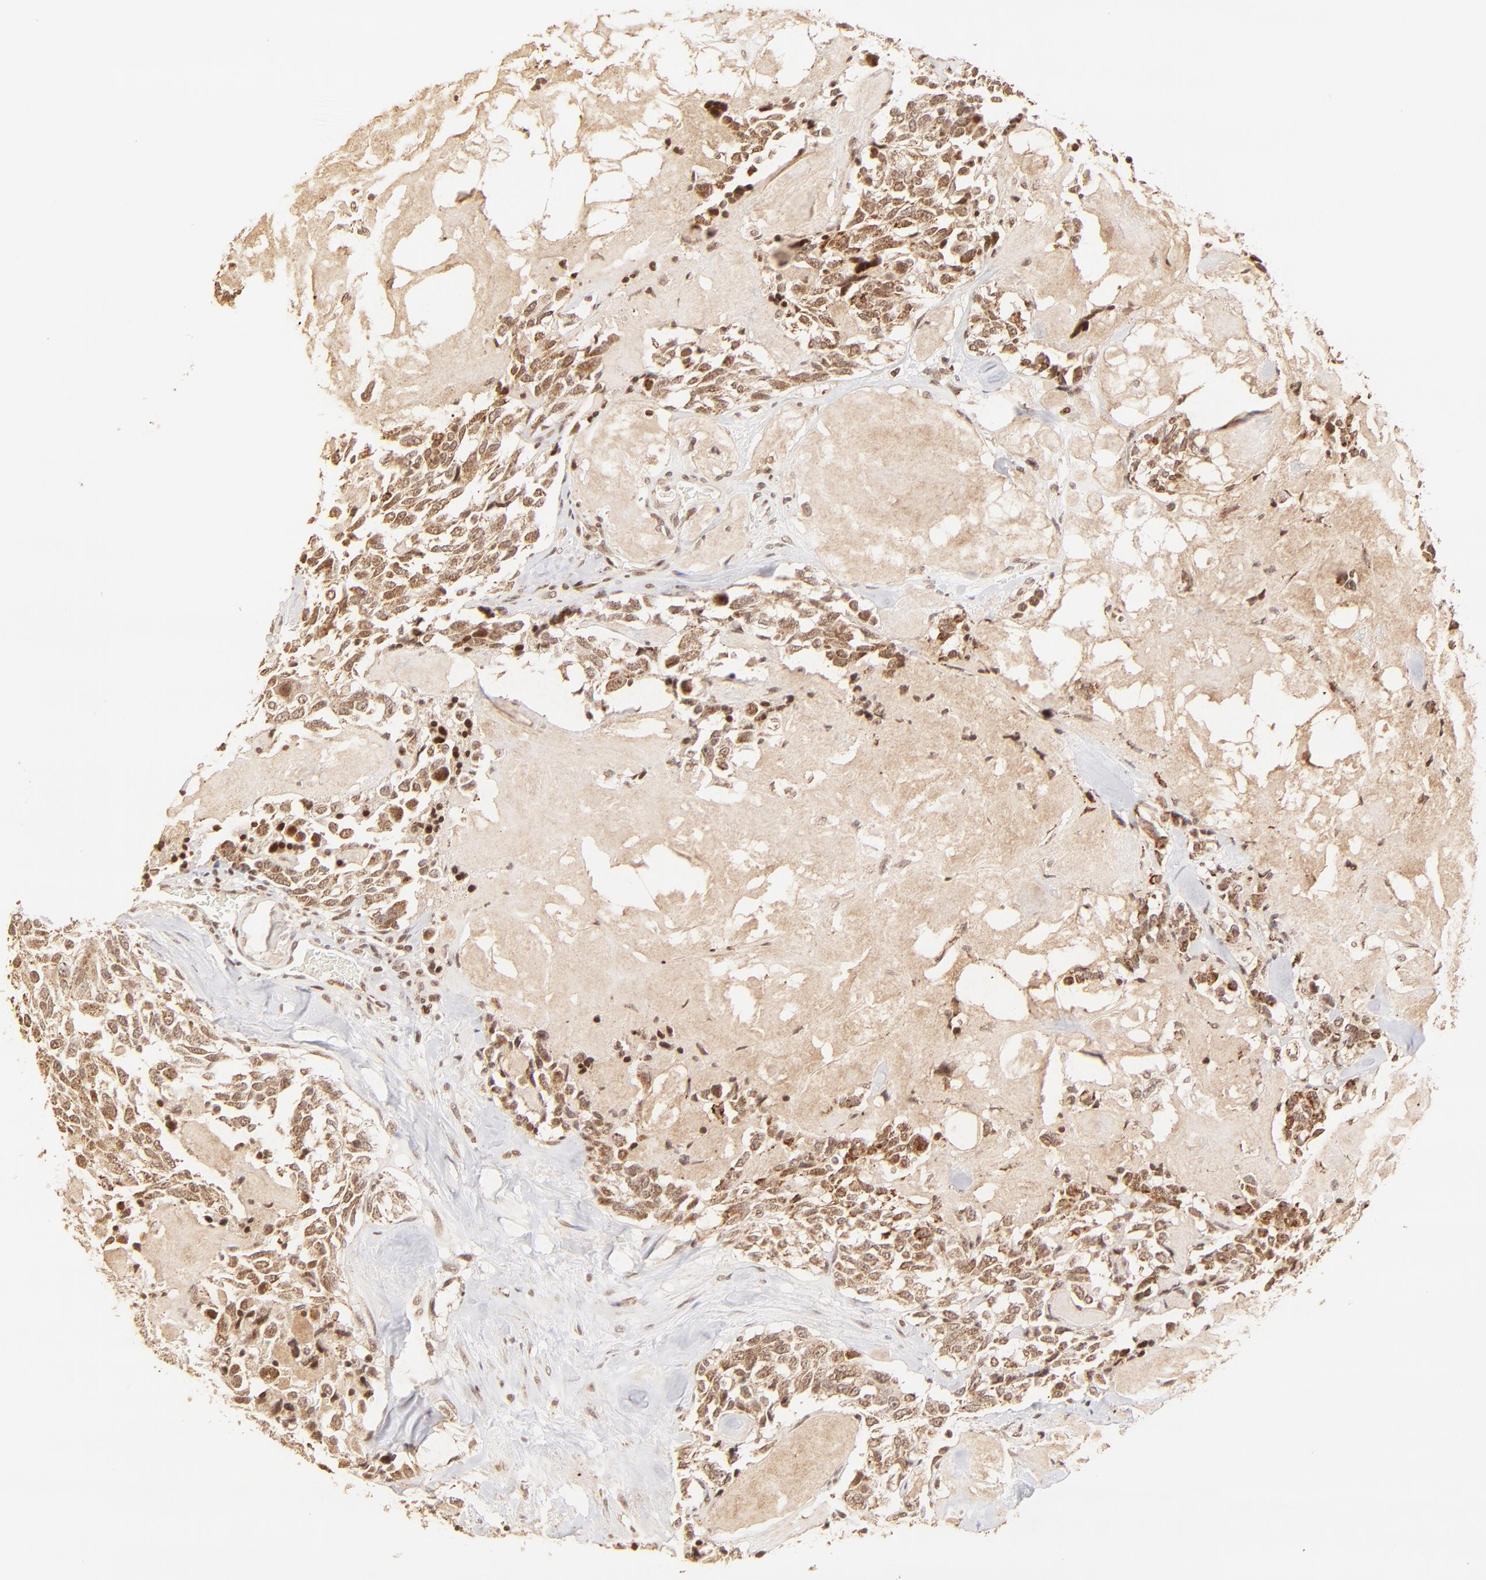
{"staining": {"intensity": "strong", "quantity": ">75%", "location": "cytoplasmic/membranous"}, "tissue": "thyroid cancer", "cell_type": "Tumor cells", "image_type": "cancer", "snomed": [{"axis": "morphology", "description": "Carcinoma, NOS"}, {"axis": "morphology", "description": "Carcinoid, malignant, NOS"}, {"axis": "topography", "description": "Thyroid gland"}], "caption": "Protein expression analysis of human thyroid carcinoid (malignant) reveals strong cytoplasmic/membranous expression in approximately >75% of tumor cells. The protein of interest is stained brown, and the nuclei are stained in blue (DAB (3,3'-diaminobenzidine) IHC with brightfield microscopy, high magnification).", "gene": "MED15", "patient": {"sex": "male", "age": 33}}